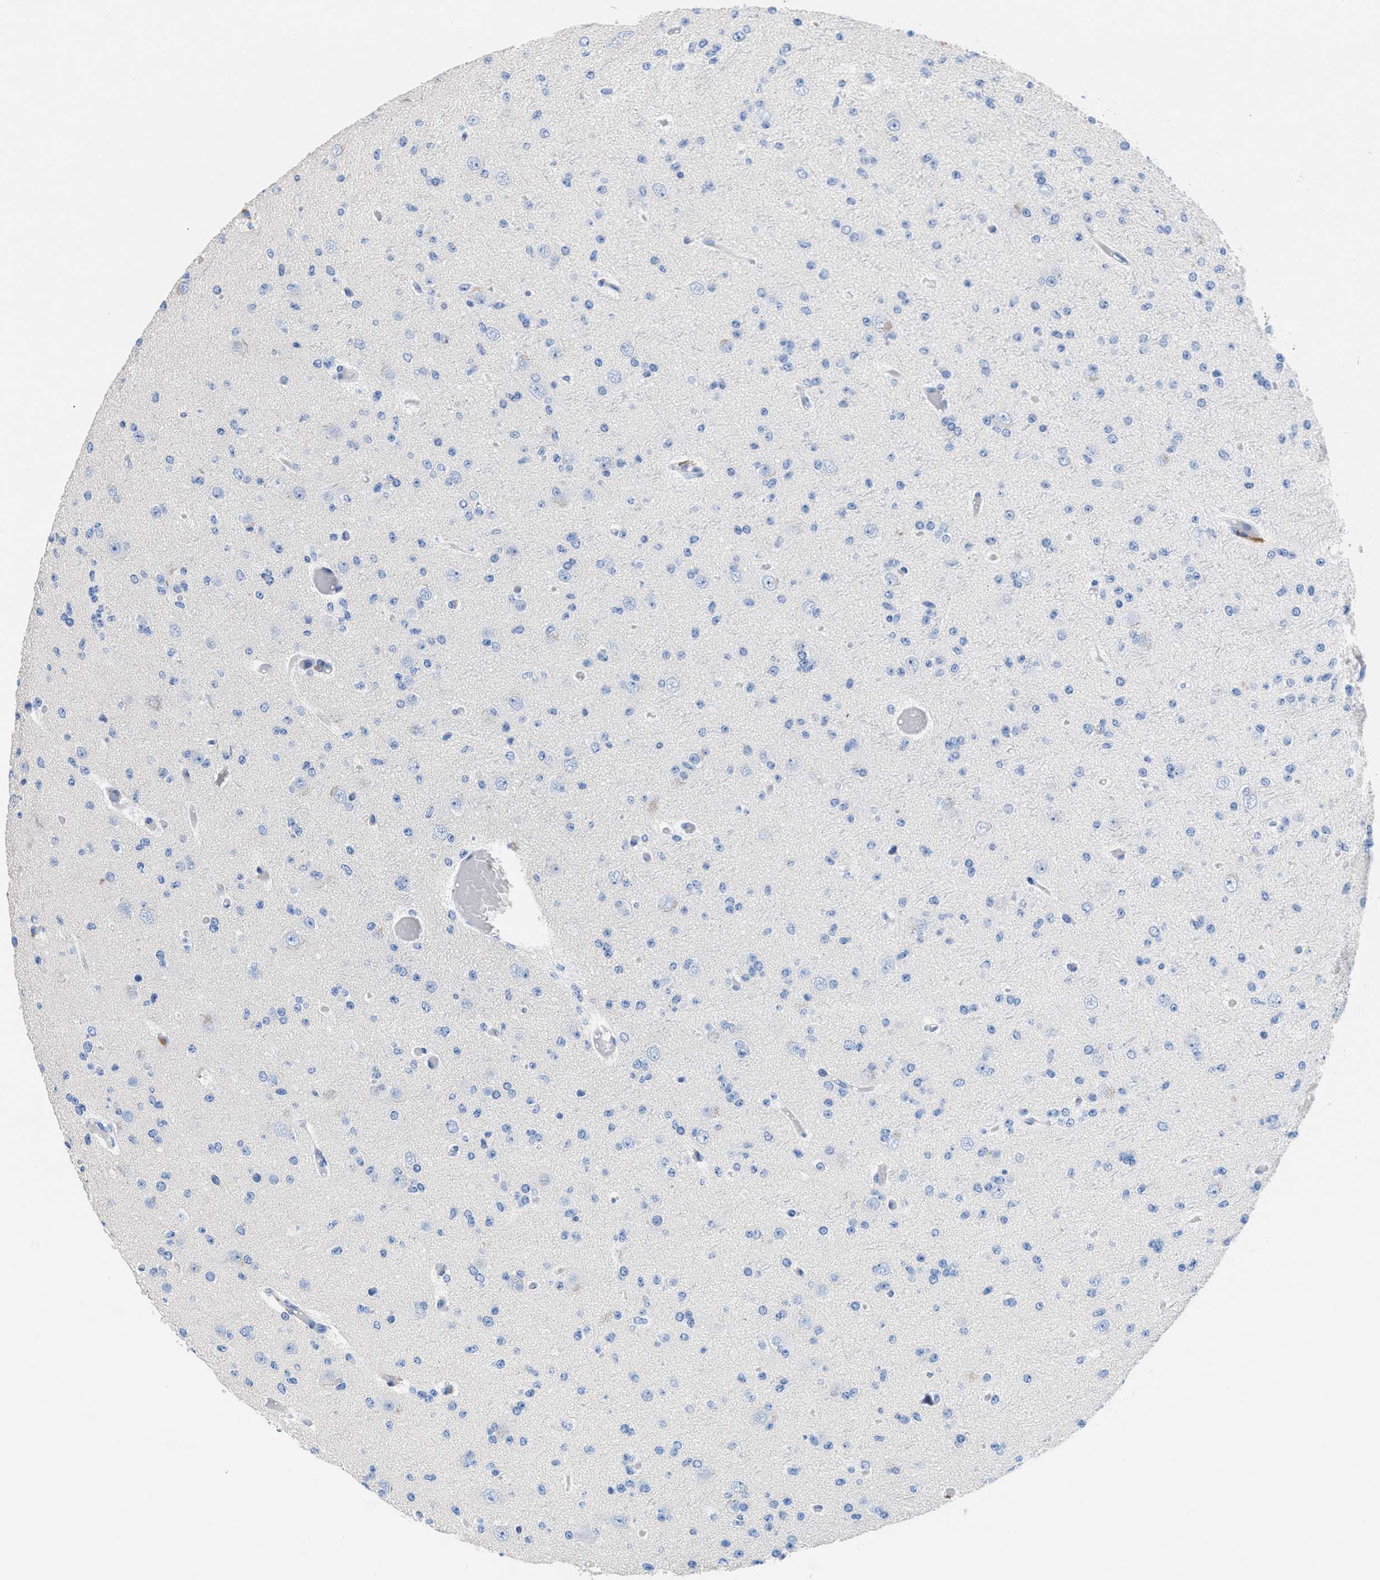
{"staining": {"intensity": "negative", "quantity": "none", "location": "none"}, "tissue": "glioma", "cell_type": "Tumor cells", "image_type": "cancer", "snomed": [{"axis": "morphology", "description": "Glioma, malignant, Low grade"}, {"axis": "topography", "description": "Brain"}], "caption": "Immunohistochemical staining of human malignant low-grade glioma reveals no significant staining in tumor cells.", "gene": "SLFN13", "patient": {"sex": "female", "age": 22}}